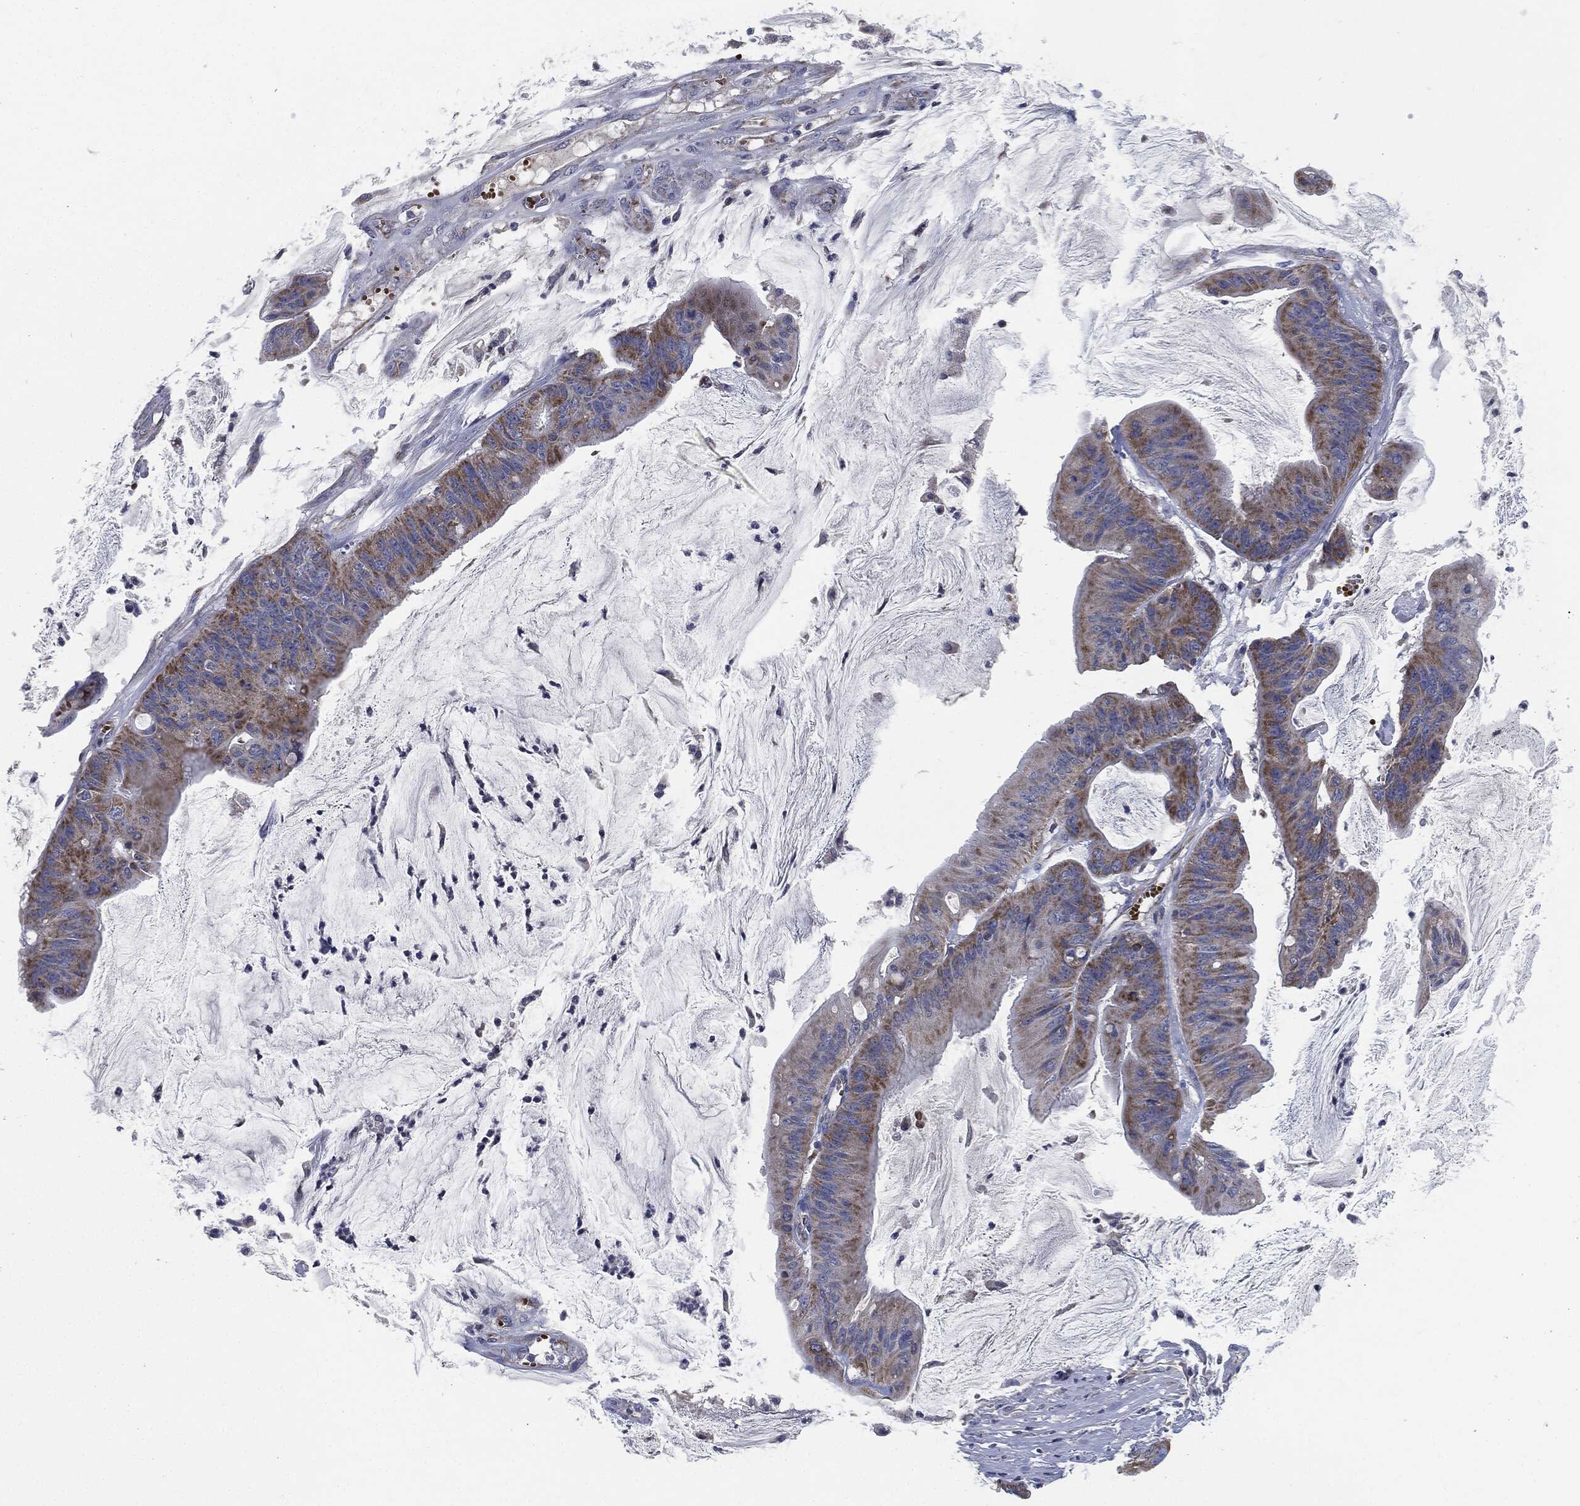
{"staining": {"intensity": "moderate", "quantity": ">75%", "location": "cytoplasmic/membranous"}, "tissue": "colorectal cancer", "cell_type": "Tumor cells", "image_type": "cancer", "snomed": [{"axis": "morphology", "description": "Adenocarcinoma, NOS"}, {"axis": "topography", "description": "Colon"}], "caption": "IHC photomicrograph of neoplastic tissue: human adenocarcinoma (colorectal) stained using immunohistochemistry shows medium levels of moderate protein expression localized specifically in the cytoplasmic/membranous of tumor cells, appearing as a cytoplasmic/membranous brown color.", "gene": "SIGLEC9", "patient": {"sex": "female", "age": 69}}